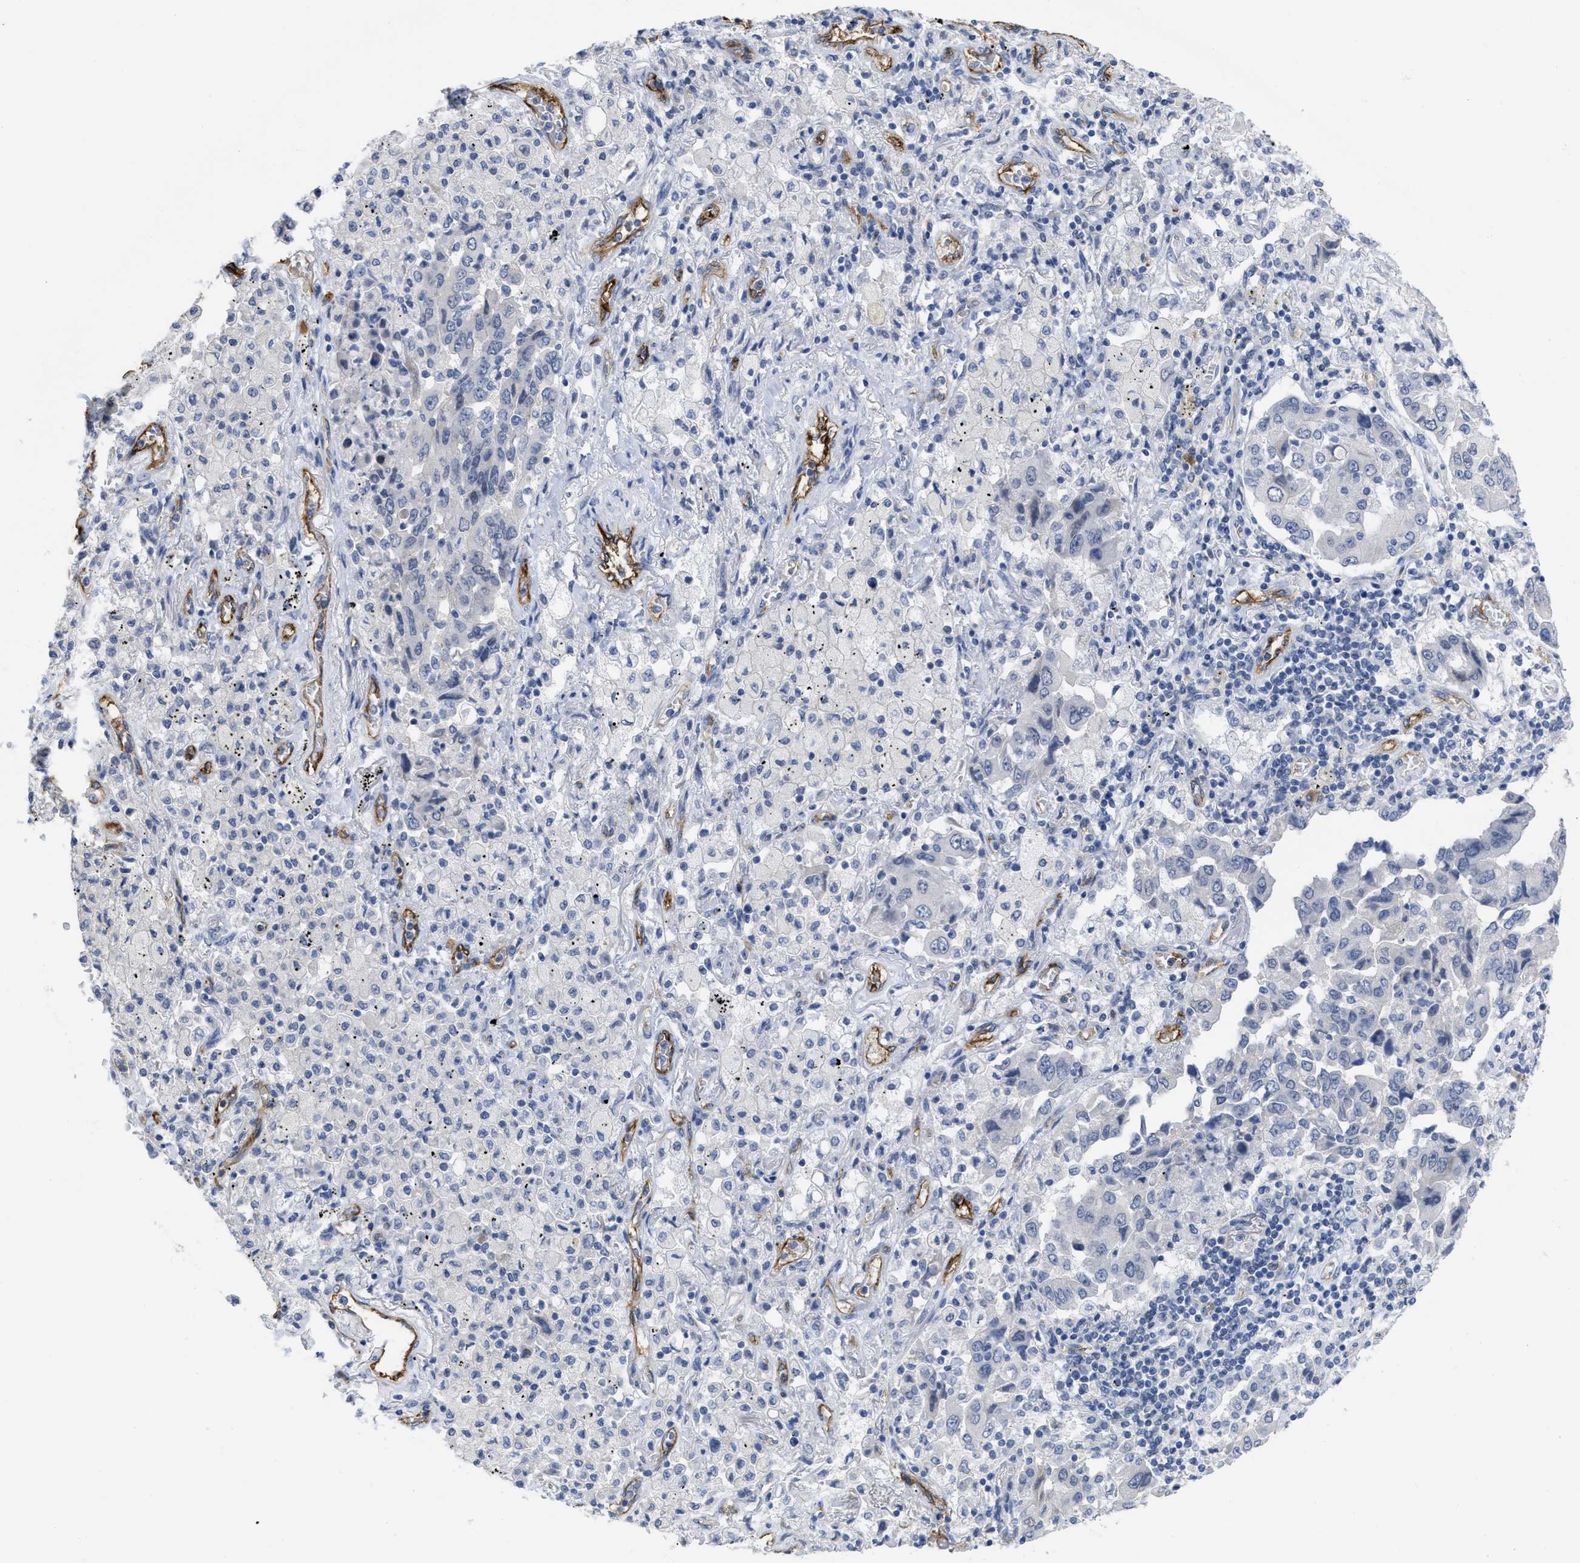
{"staining": {"intensity": "negative", "quantity": "none", "location": "none"}, "tissue": "lung cancer", "cell_type": "Tumor cells", "image_type": "cancer", "snomed": [{"axis": "morphology", "description": "Adenocarcinoma, NOS"}, {"axis": "topography", "description": "Lung"}], "caption": "Immunohistochemistry histopathology image of human lung cancer (adenocarcinoma) stained for a protein (brown), which displays no expression in tumor cells.", "gene": "ACKR1", "patient": {"sex": "female", "age": 65}}